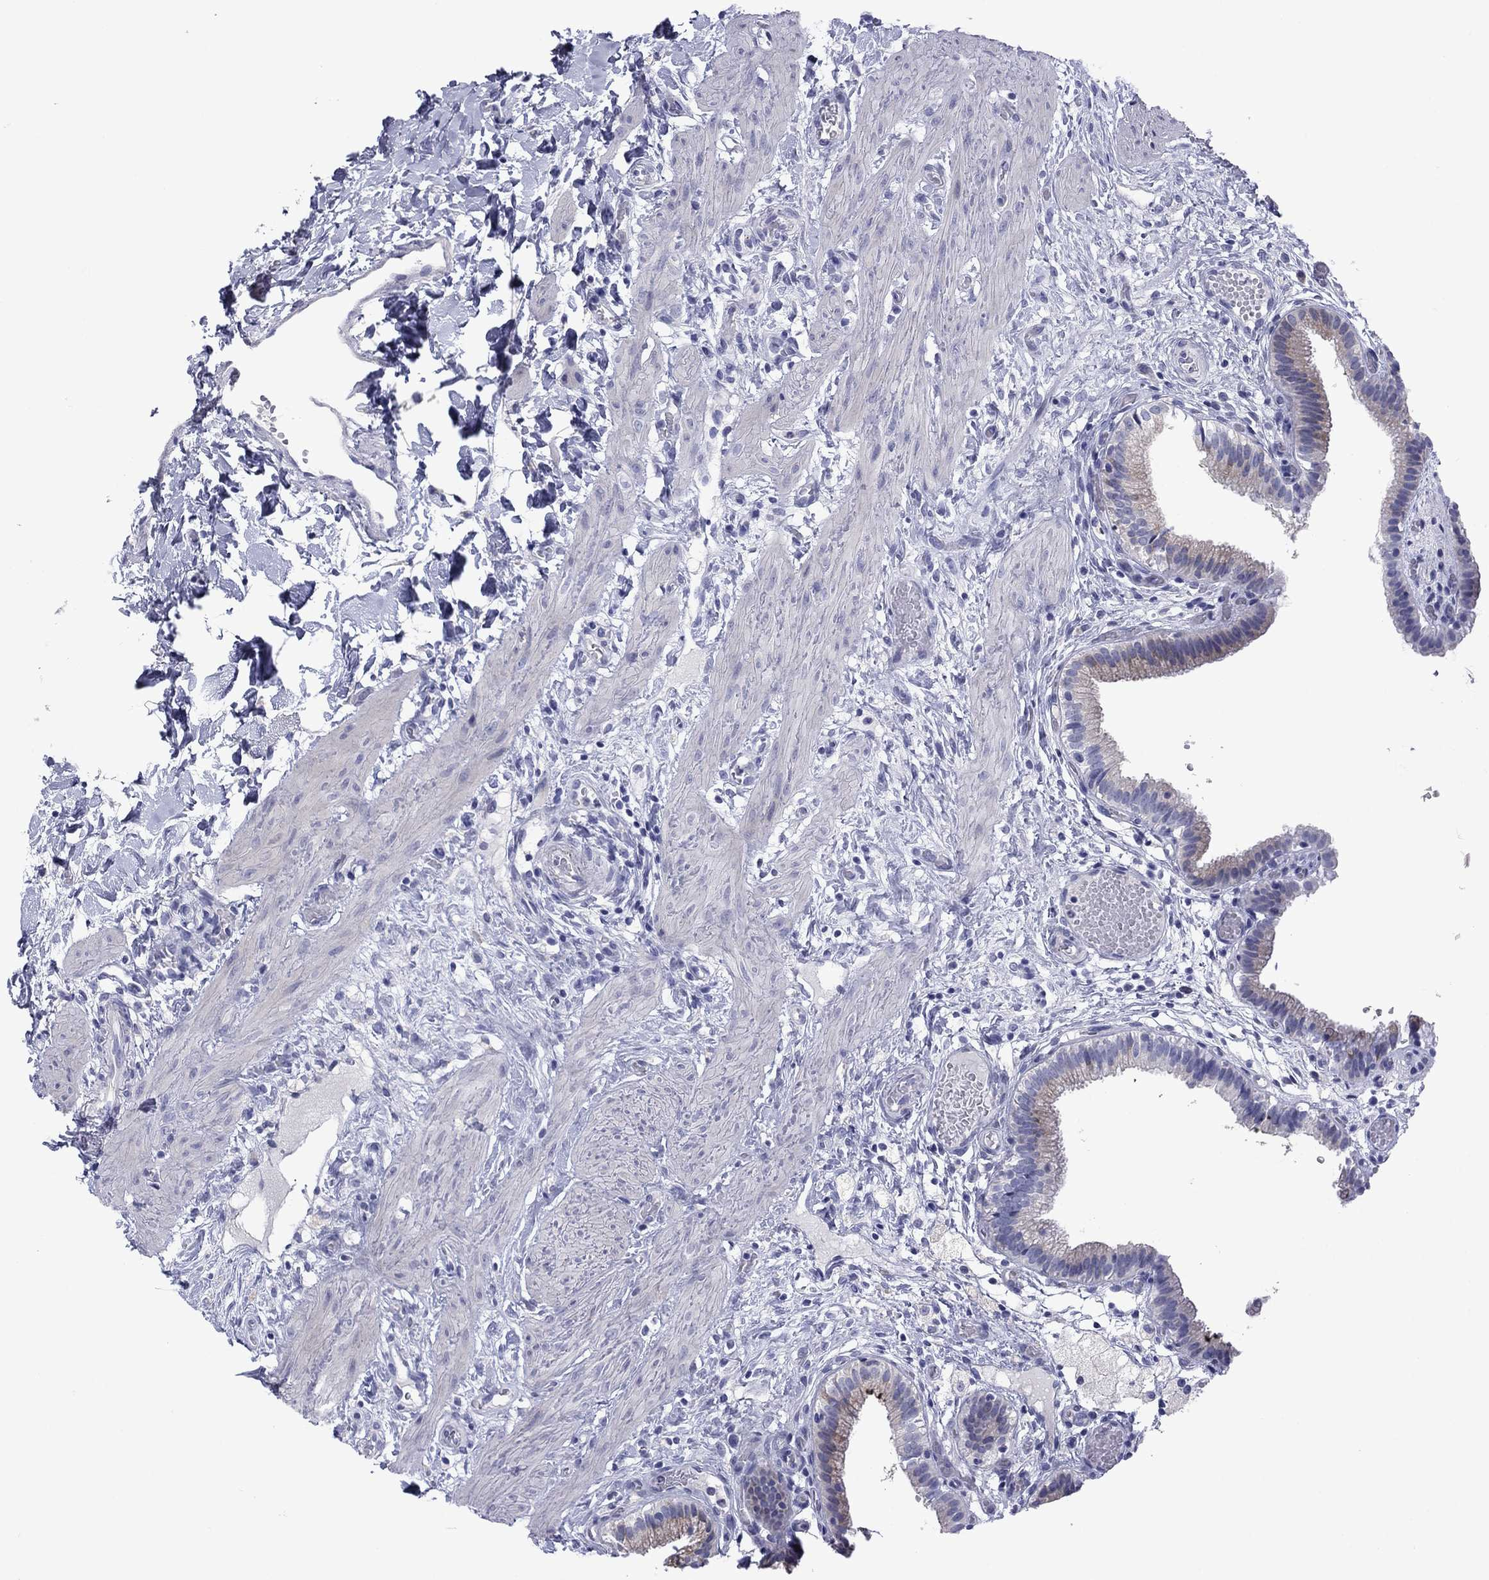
{"staining": {"intensity": "moderate", "quantity": "<25%", "location": "cytoplasmic/membranous"}, "tissue": "gallbladder", "cell_type": "Glandular cells", "image_type": "normal", "snomed": [{"axis": "morphology", "description": "Normal tissue, NOS"}, {"axis": "topography", "description": "Gallbladder"}], "caption": "Protein expression analysis of benign gallbladder shows moderate cytoplasmic/membranous staining in approximately <25% of glandular cells.", "gene": "TMPRSS11A", "patient": {"sex": "female", "age": 24}}